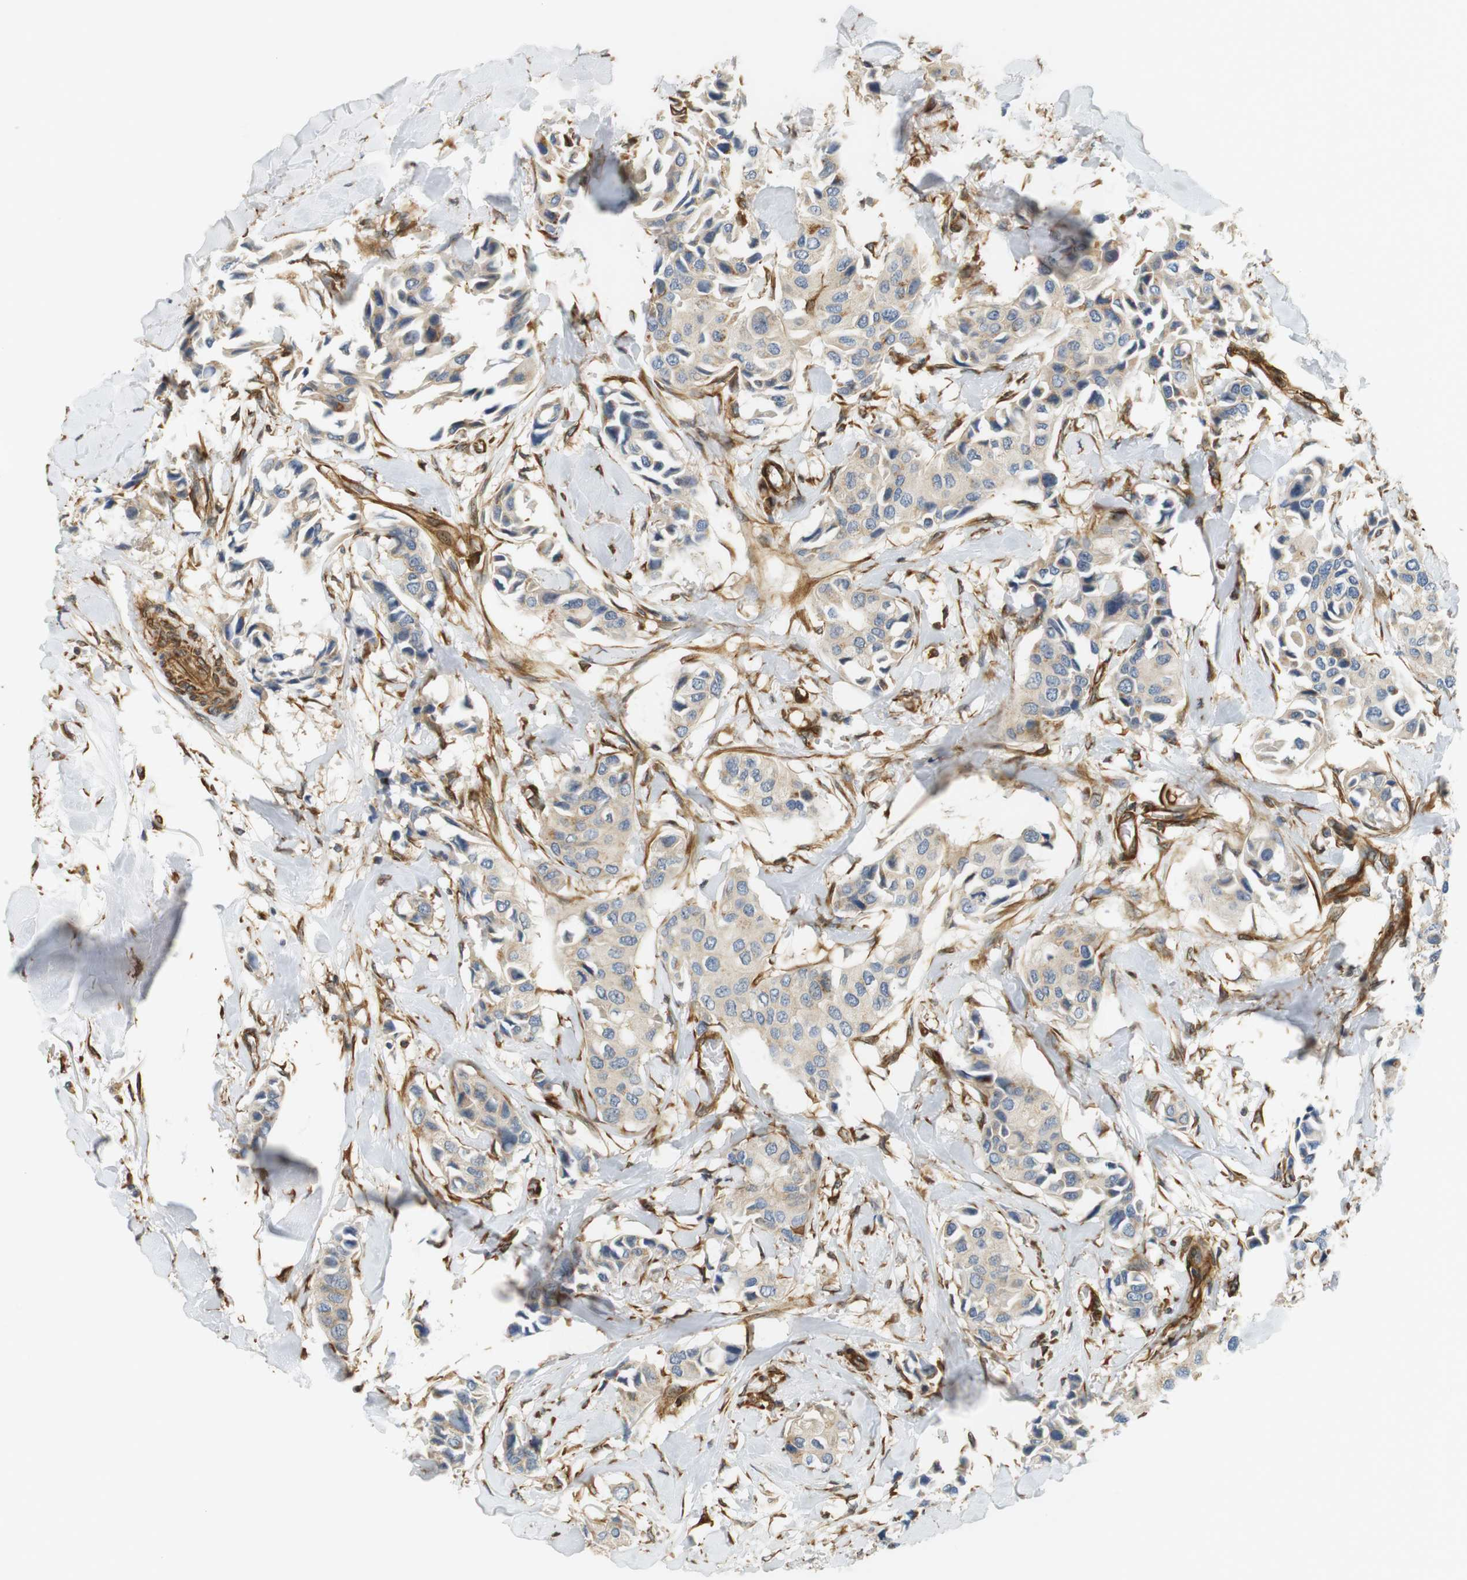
{"staining": {"intensity": "weak", "quantity": "<25%", "location": "cytoplasmic/membranous"}, "tissue": "breast cancer", "cell_type": "Tumor cells", "image_type": "cancer", "snomed": [{"axis": "morphology", "description": "Duct carcinoma"}, {"axis": "topography", "description": "Breast"}], "caption": "Breast intraductal carcinoma stained for a protein using IHC reveals no expression tumor cells.", "gene": "CYTH3", "patient": {"sex": "female", "age": 80}}